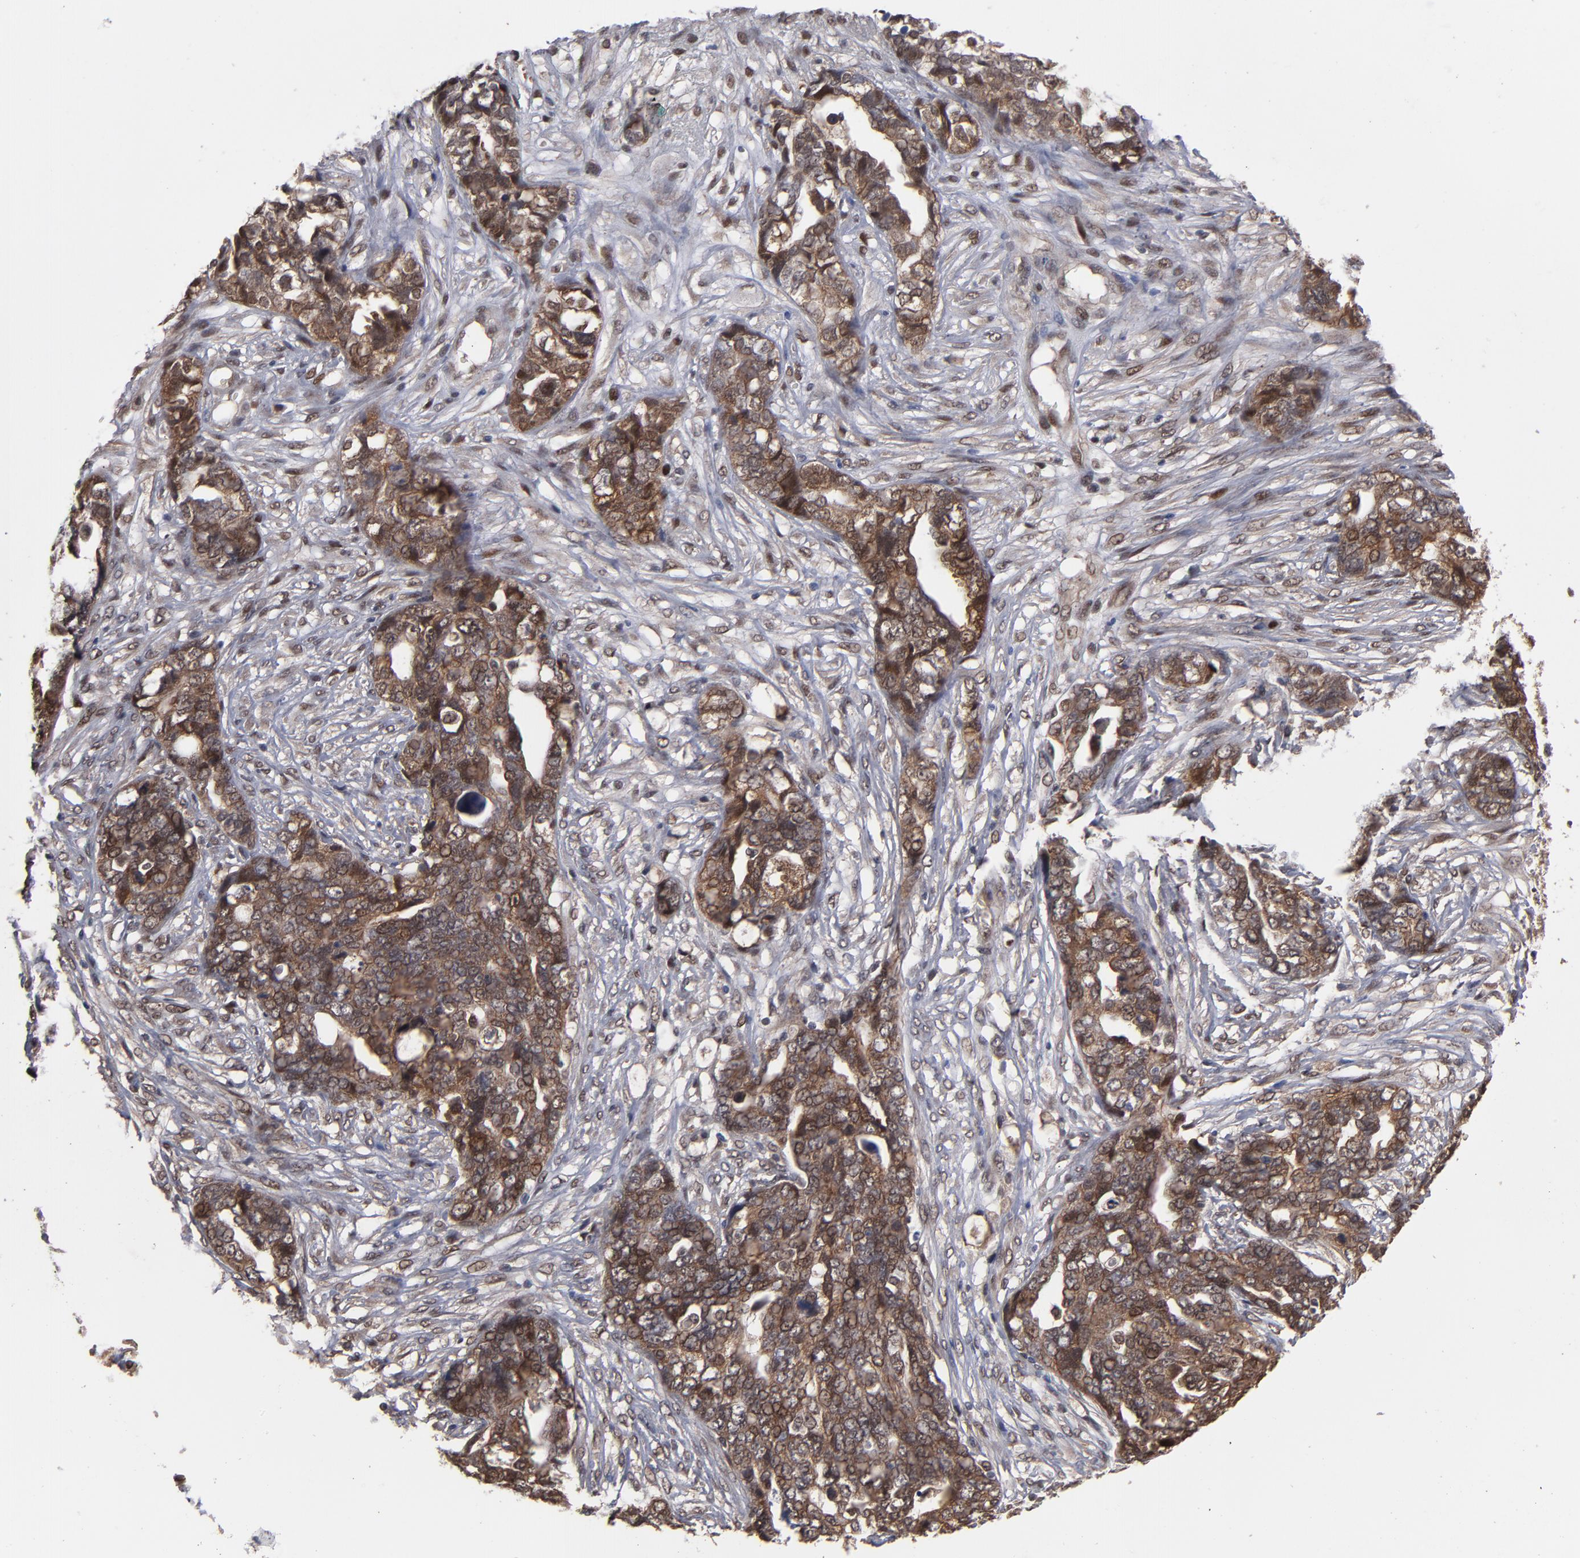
{"staining": {"intensity": "moderate", "quantity": "25%-75%", "location": "cytoplasmic/membranous"}, "tissue": "ovarian cancer", "cell_type": "Tumor cells", "image_type": "cancer", "snomed": [{"axis": "morphology", "description": "Normal tissue, NOS"}, {"axis": "morphology", "description": "Cystadenocarcinoma, serous, NOS"}, {"axis": "topography", "description": "Fallopian tube"}, {"axis": "topography", "description": "Ovary"}], "caption": "The micrograph demonstrates staining of ovarian serous cystadenocarcinoma, revealing moderate cytoplasmic/membranous protein positivity (brown color) within tumor cells.", "gene": "HUWE1", "patient": {"sex": "female", "age": 56}}